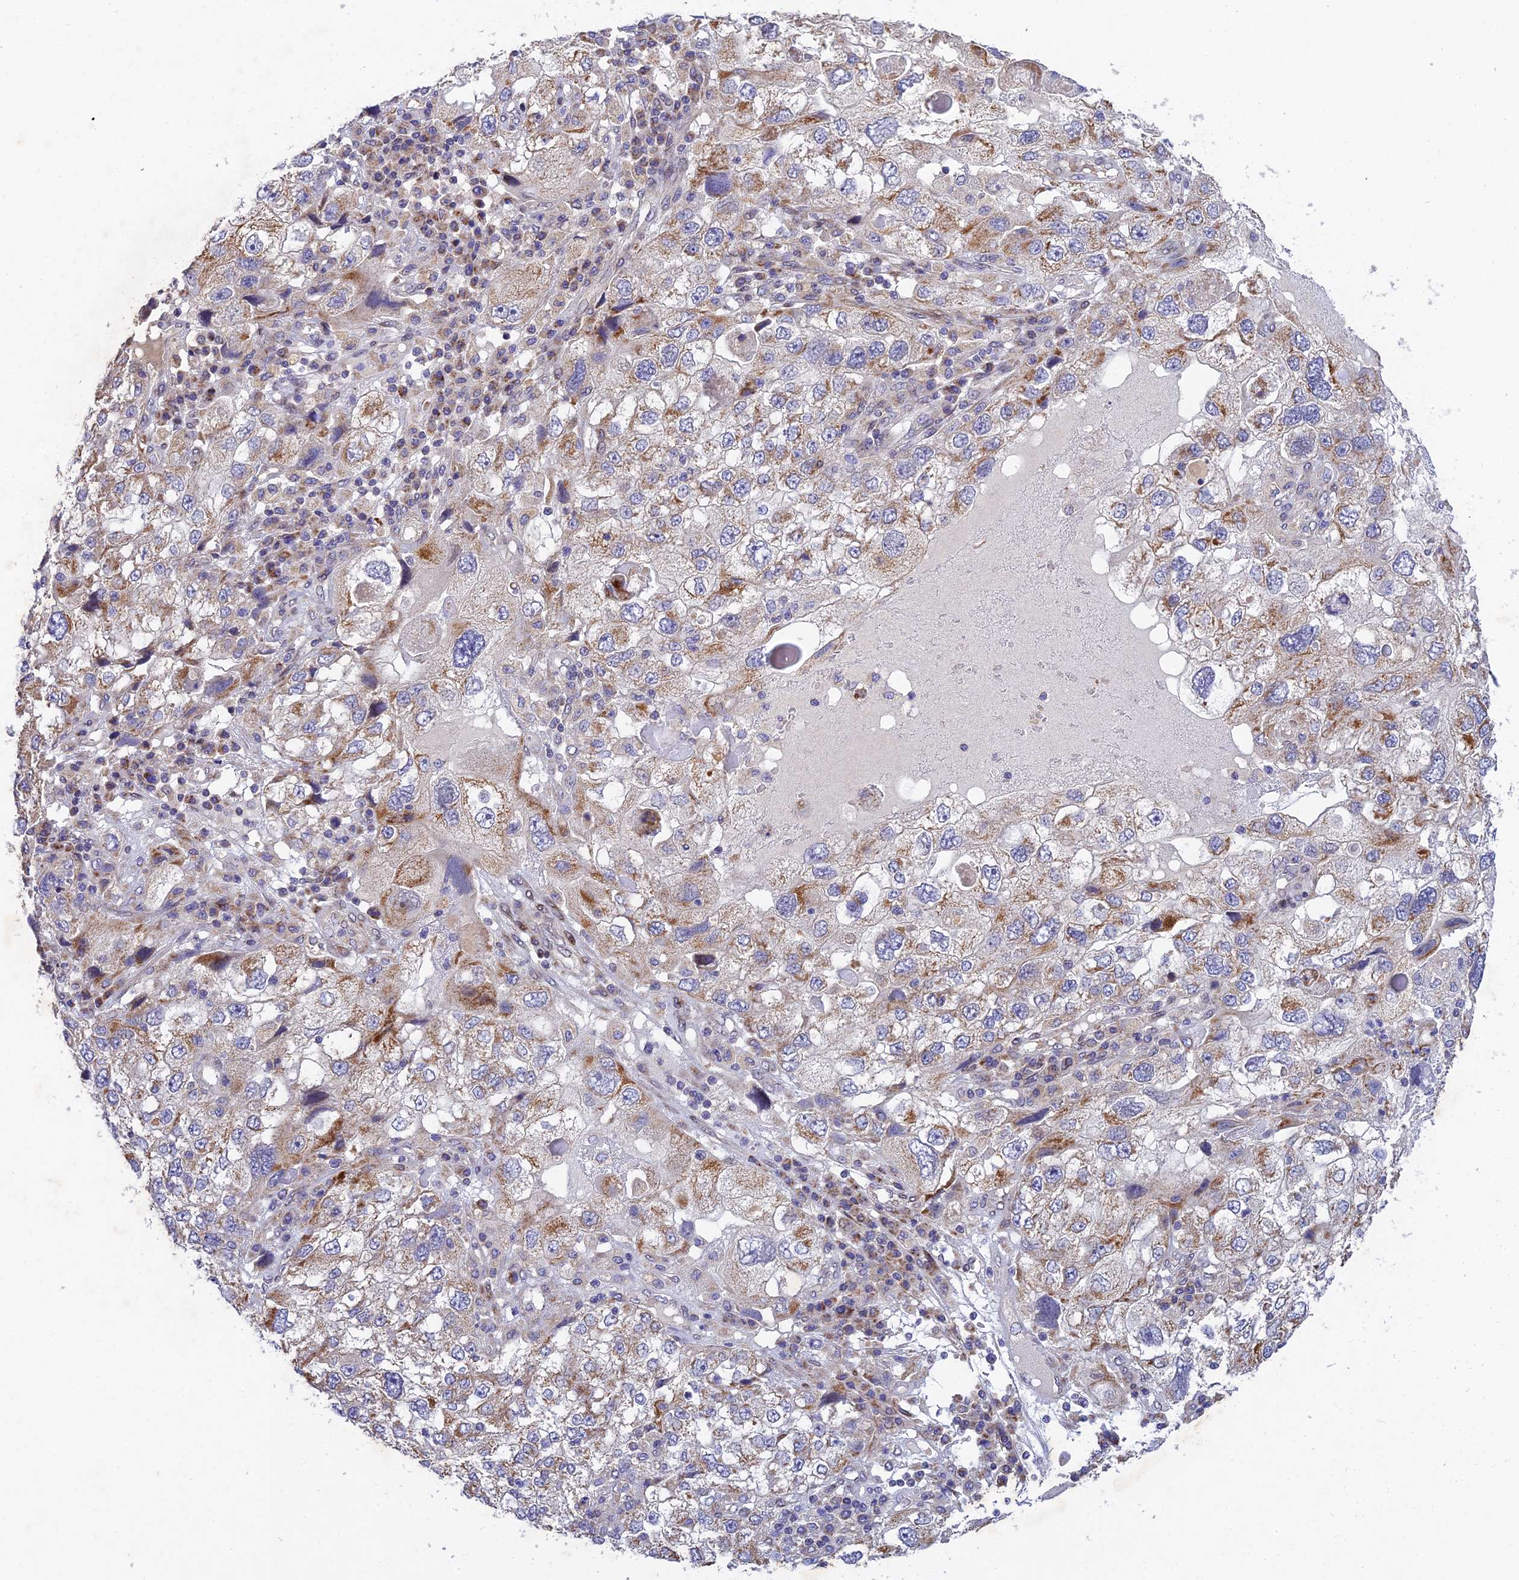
{"staining": {"intensity": "moderate", "quantity": "<25%", "location": "cytoplasmic/membranous"}, "tissue": "endometrial cancer", "cell_type": "Tumor cells", "image_type": "cancer", "snomed": [{"axis": "morphology", "description": "Adenocarcinoma, NOS"}, {"axis": "topography", "description": "Endometrium"}], "caption": "There is low levels of moderate cytoplasmic/membranous expression in tumor cells of endometrial cancer (adenocarcinoma), as demonstrated by immunohistochemical staining (brown color).", "gene": "MGAT2", "patient": {"sex": "female", "age": 49}}